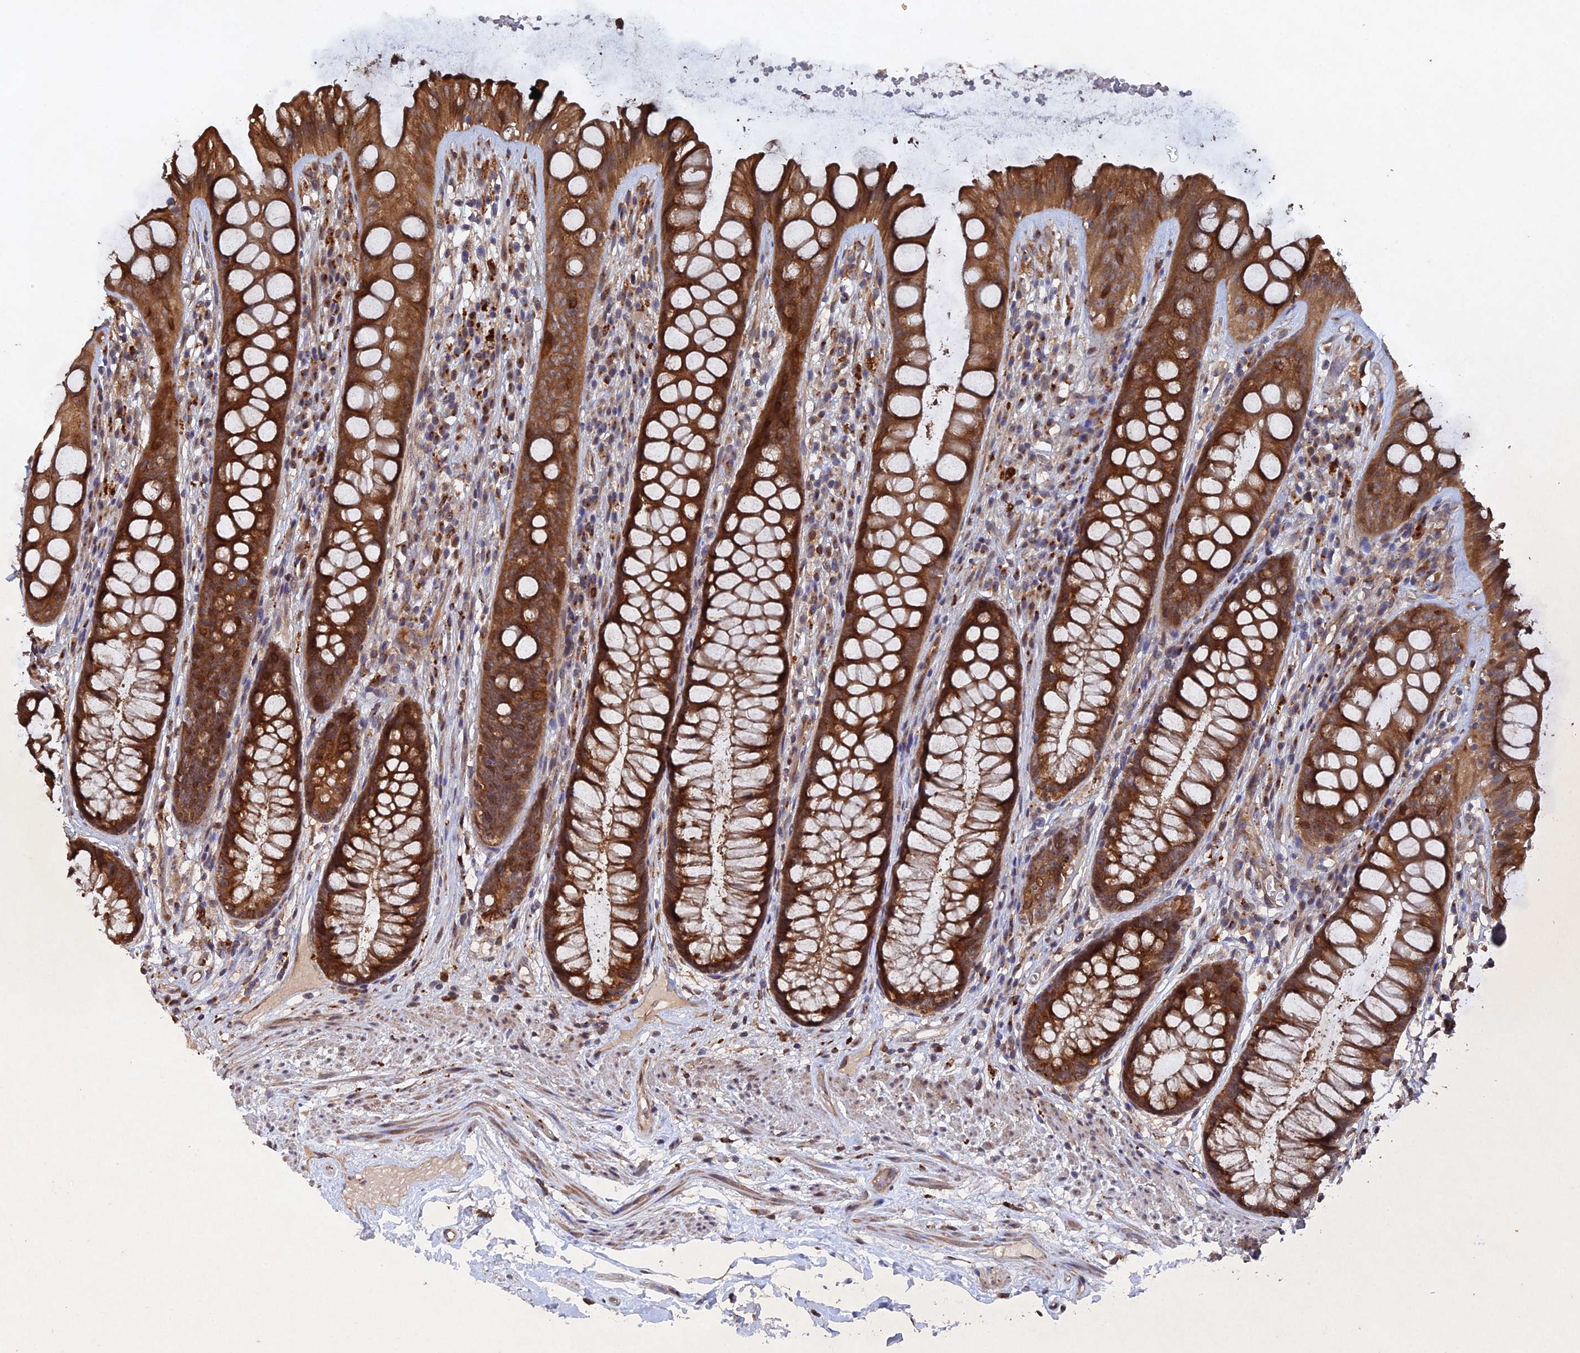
{"staining": {"intensity": "moderate", "quantity": ">75%", "location": "cytoplasmic/membranous"}, "tissue": "rectum", "cell_type": "Glandular cells", "image_type": "normal", "snomed": [{"axis": "morphology", "description": "Normal tissue, NOS"}, {"axis": "topography", "description": "Rectum"}], "caption": "A photomicrograph of rectum stained for a protein reveals moderate cytoplasmic/membranous brown staining in glandular cells. (Brightfield microscopy of DAB IHC at high magnification).", "gene": "VPS37C", "patient": {"sex": "male", "age": 74}}